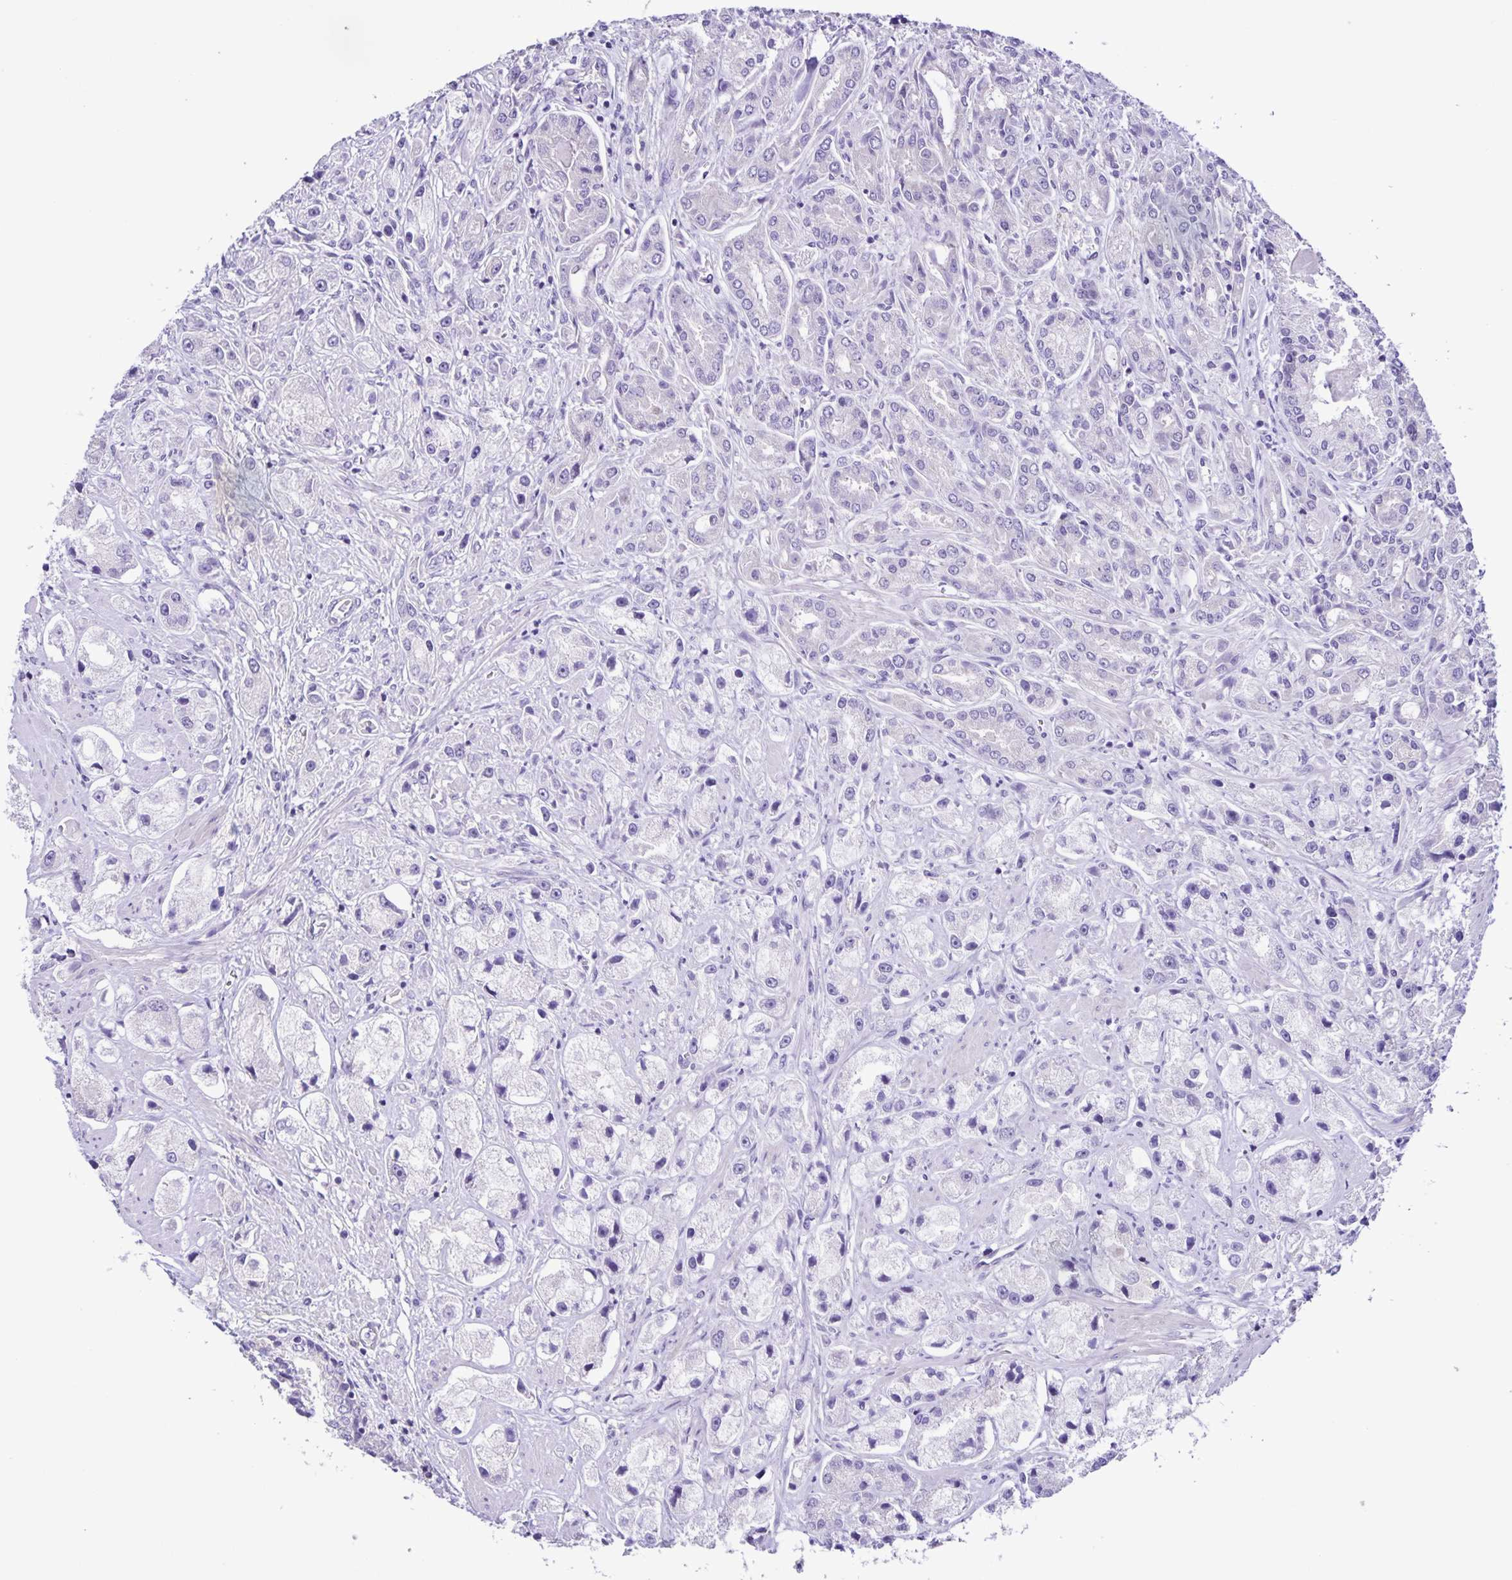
{"staining": {"intensity": "negative", "quantity": "none", "location": "none"}, "tissue": "prostate cancer", "cell_type": "Tumor cells", "image_type": "cancer", "snomed": [{"axis": "morphology", "description": "Adenocarcinoma, High grade"}, {"axis": "topography", "description": "Prostate"}], "caption": "This is an immunohistochemistry (IHC) micrograph of prostate cancer (high-grade adenocarcinoma). There is no positivity in tumor cells.", "gene": "BOLL", "patient": {"sex": "male", "age": 67}}